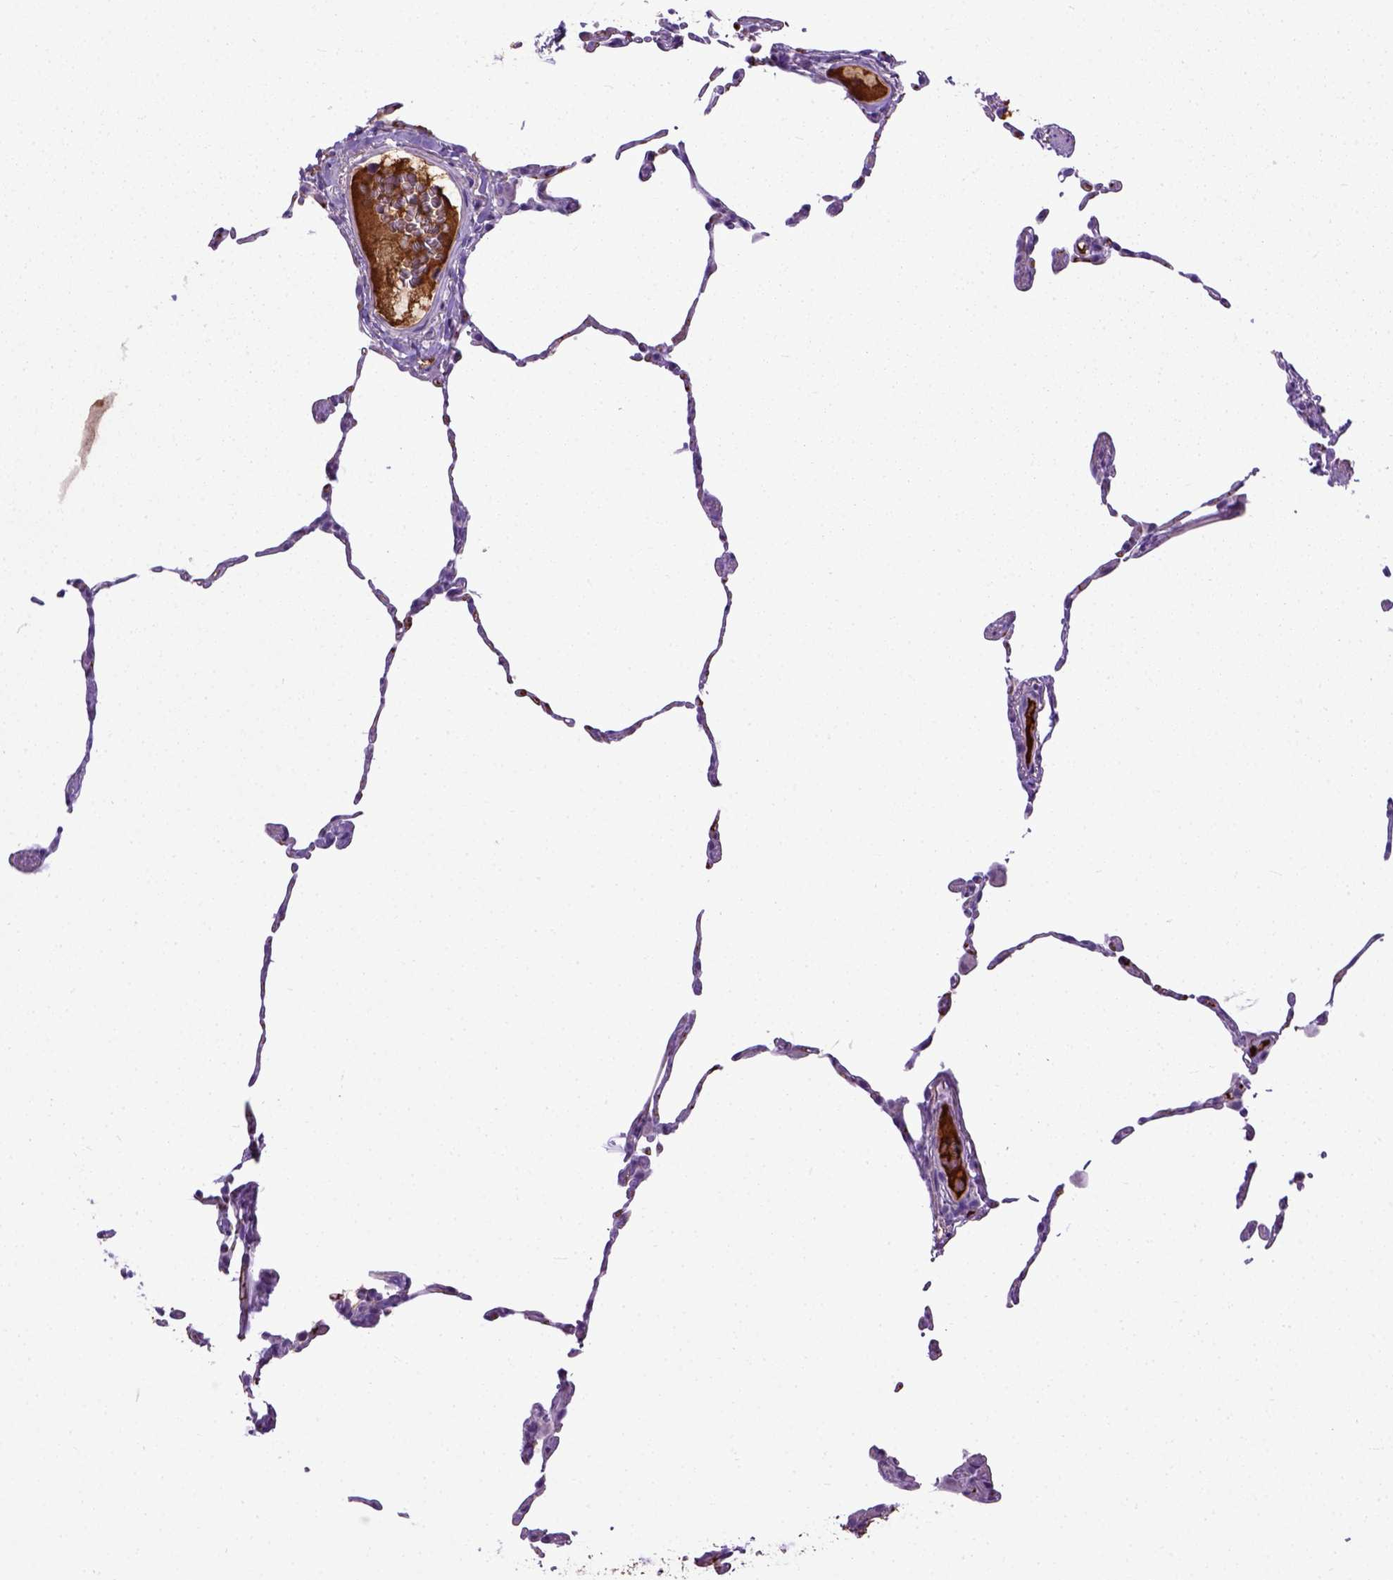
{"staining": {"intensity": "negative", "quantity": "none", "location": "none"}, "tissue": "lung", "cell_type": "Alveolar cells", "image_type": "normal", "snomed": [{"axis": "morphology", "description": "Normal tissue, NOS"}, {"axis": "topography", "description": "Lung"}], "caption": "Image shows no protein expression in alveolar cells of unremarkable lung.", "gene": "ADAMTS8", "patient": {"sex": "female", "age": 57}}